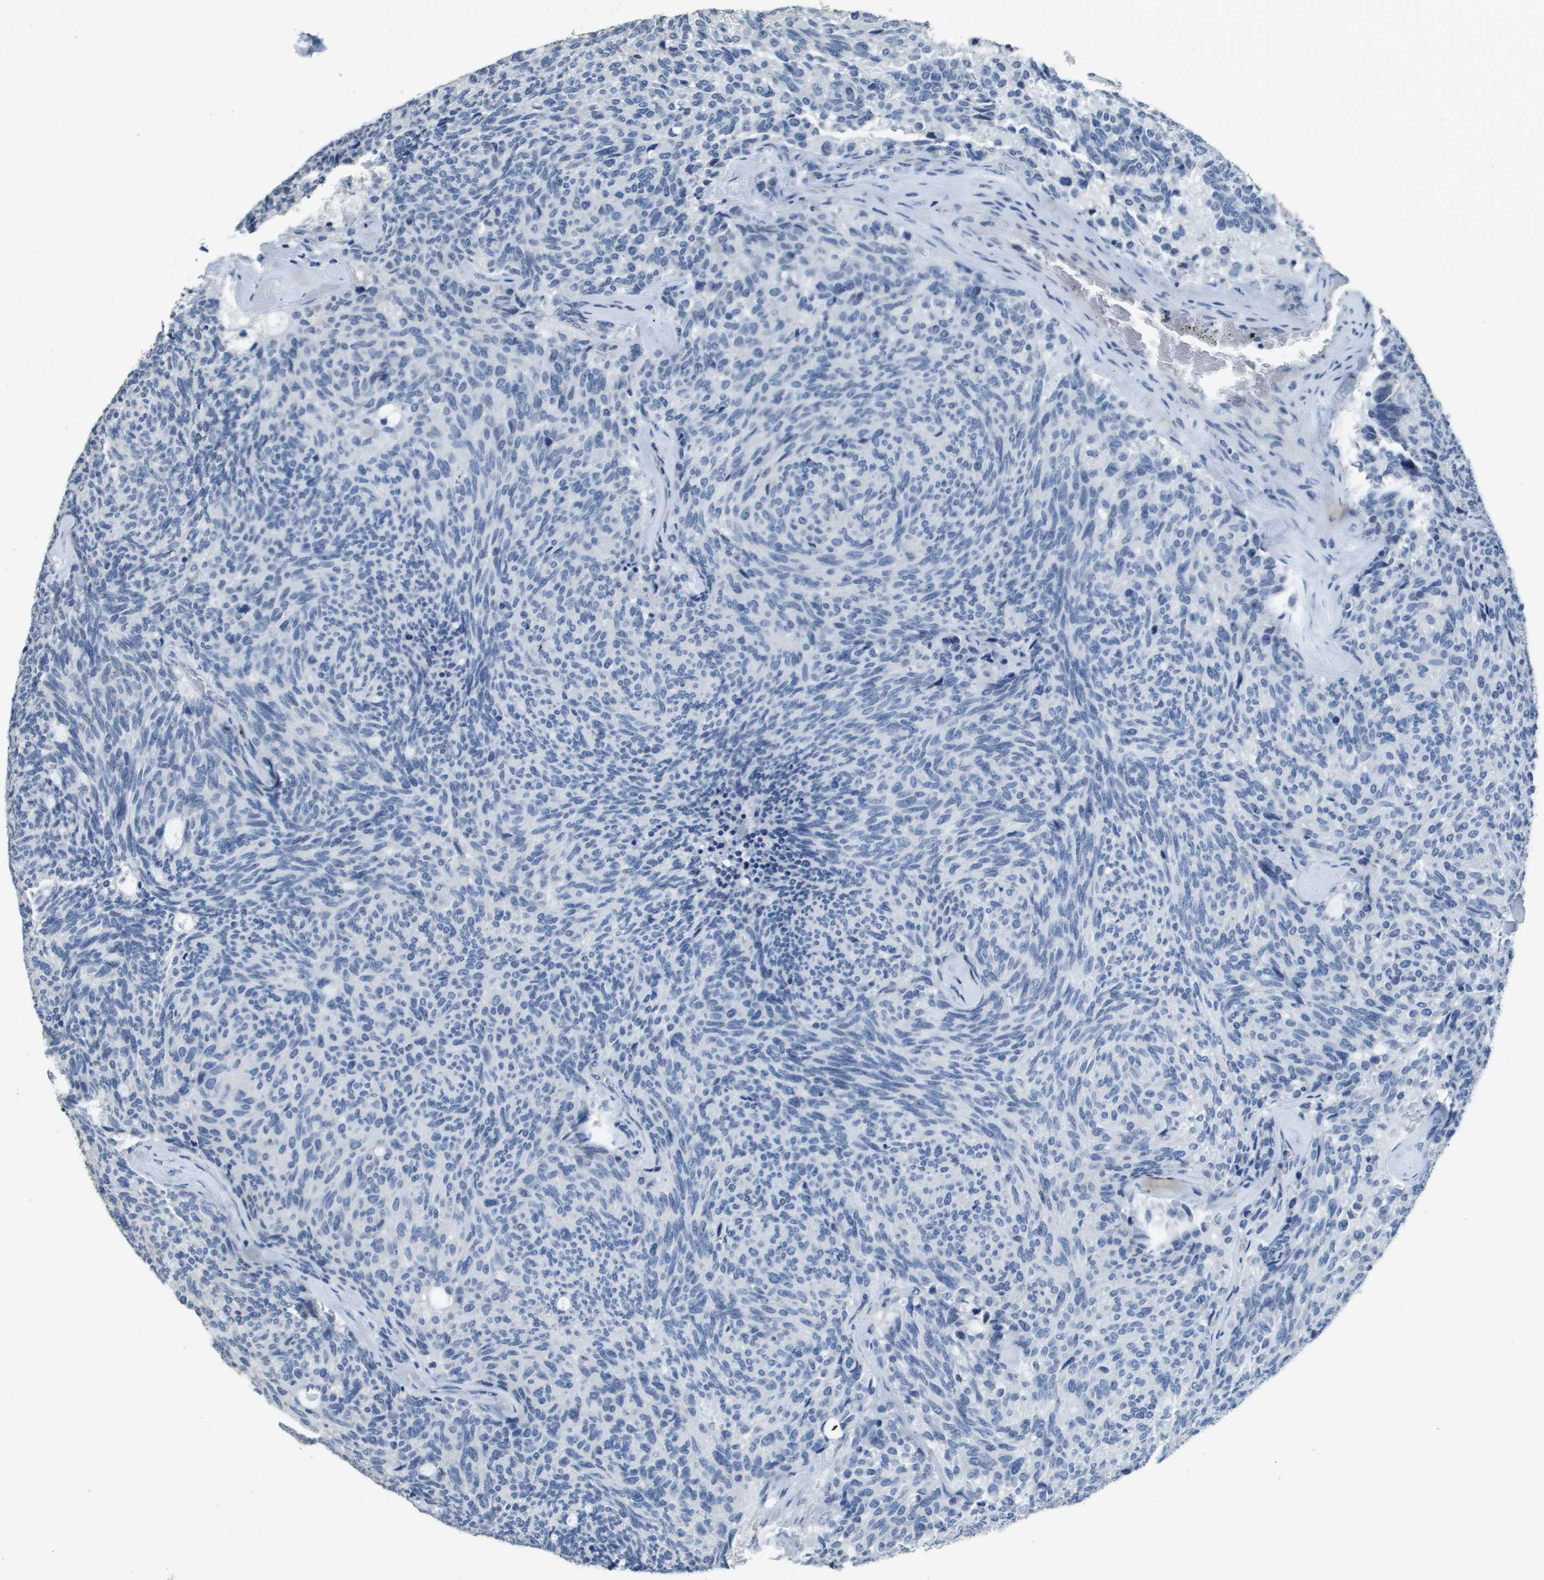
{"staining": {"intensity": "negative", "quantity": "none", "location": "none"}, "tissue": "carcinoid", "cell_type": "Tumor cells", "image_type": "cancer", "snomed": [{"axis": "morphology", "description": "Carcinoid, malignant, NOS"}, {"axis": "topography", "description": "Pancreas"}], "caption": "Tumor cells show no significant protein positivity in carcinoid.", "gene": "MT3", "patient": {"sex": "female", "age": 54}}